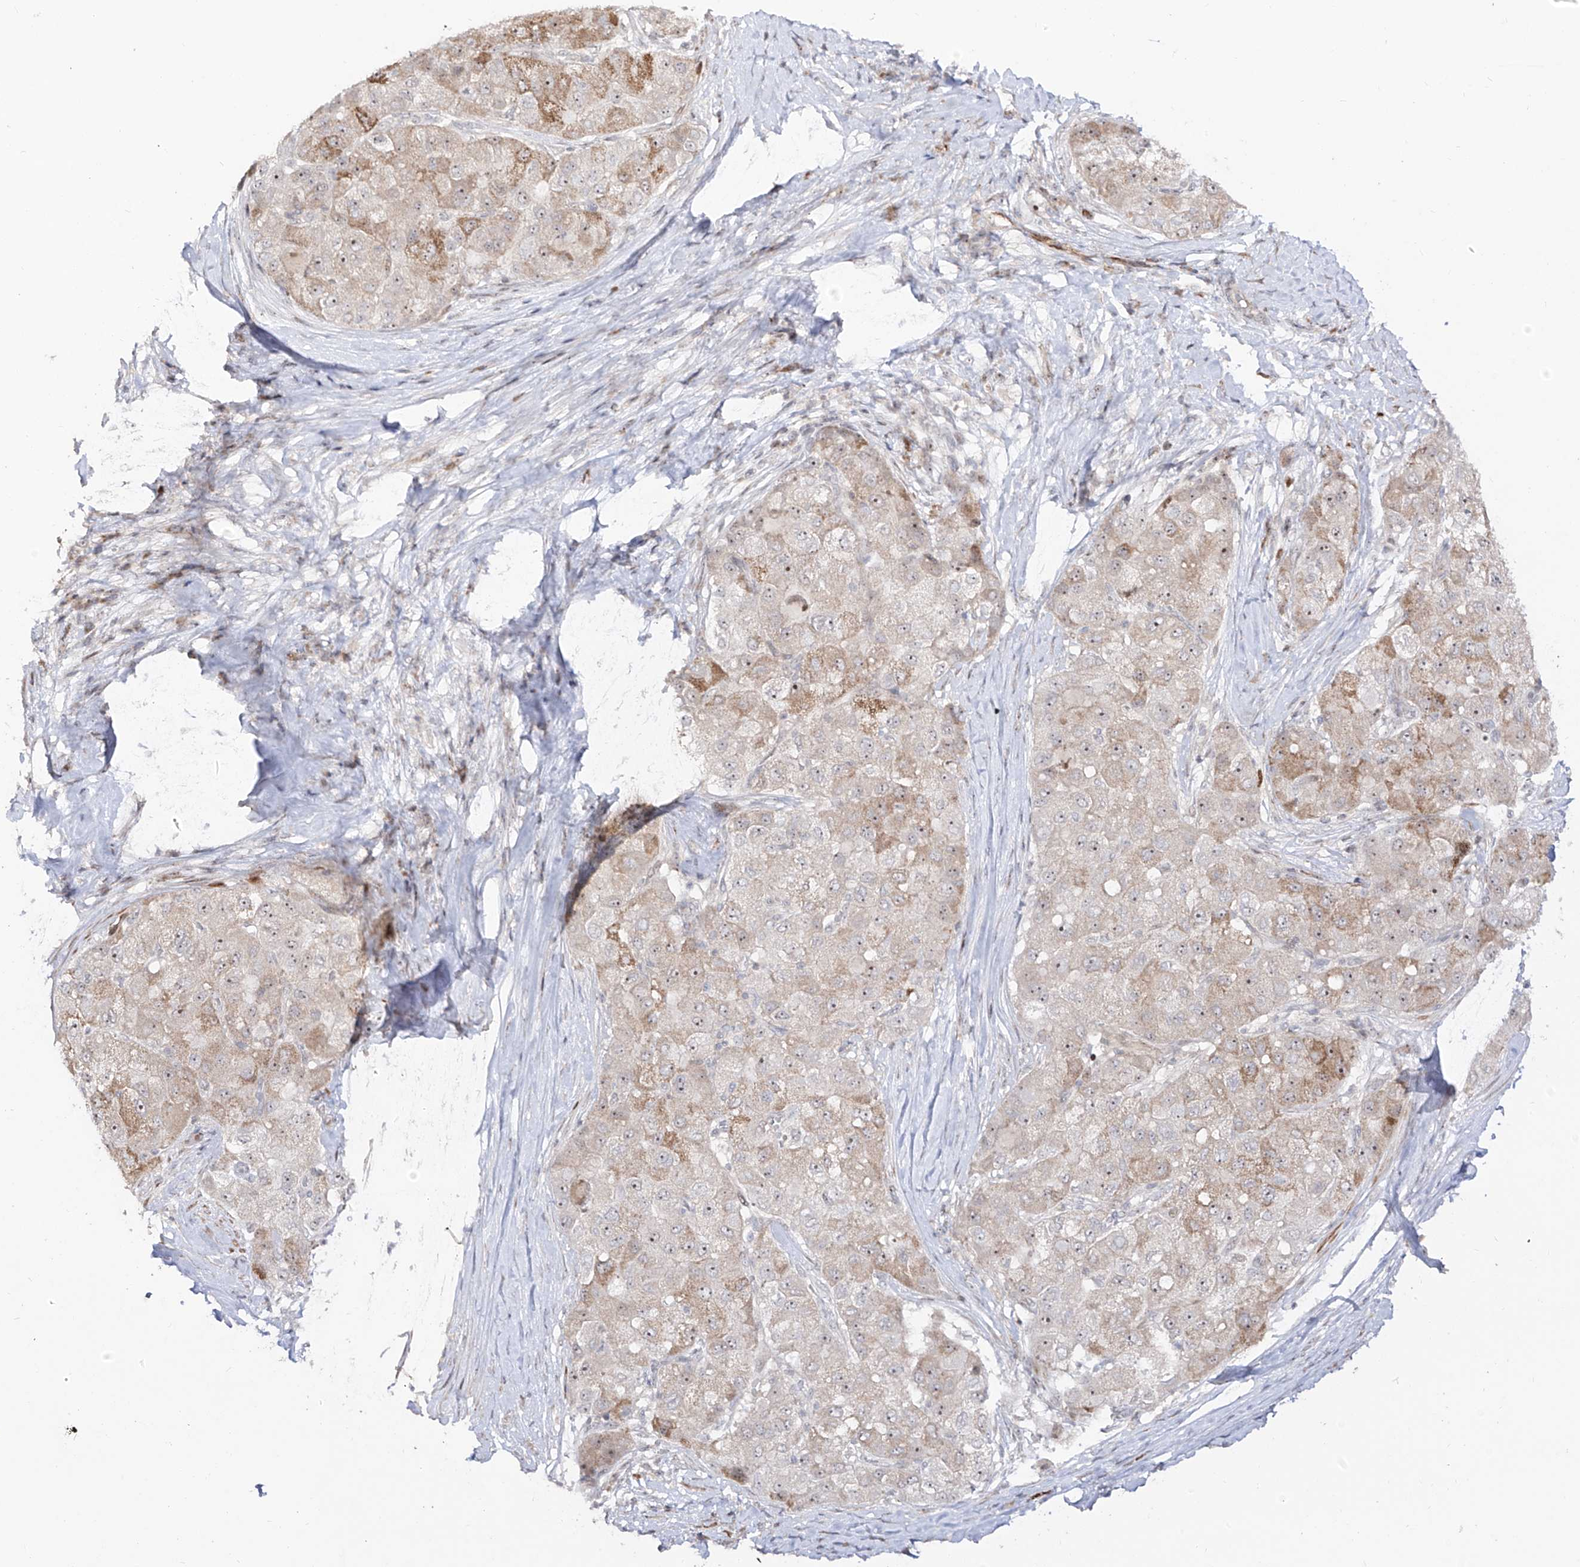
{"staining": {"intensity": "moderate", "quantity": "25%-75%", "location": "cytoplasmic/membranous,nuclear"}, "tissue": "liver cancer", "cell_type": "Tumor cells", "image_type": "cancer", "snomed": [{"axis": "morphology", "description": "Carcinoma, Hepatocellular, NOS"}, {"axis": "topography", "description": "Liver"}], "caption": "Approximately 25%-75% of tumor cells in liver cancer (hepatocellular carcinoma) exhibit moderate cytoplasmic/membranous and nuclear protein expression as visualized by brown immunohistochemical staining.", "gene": "ZNF180", "patient": {"sex": "male", "age": 80}}